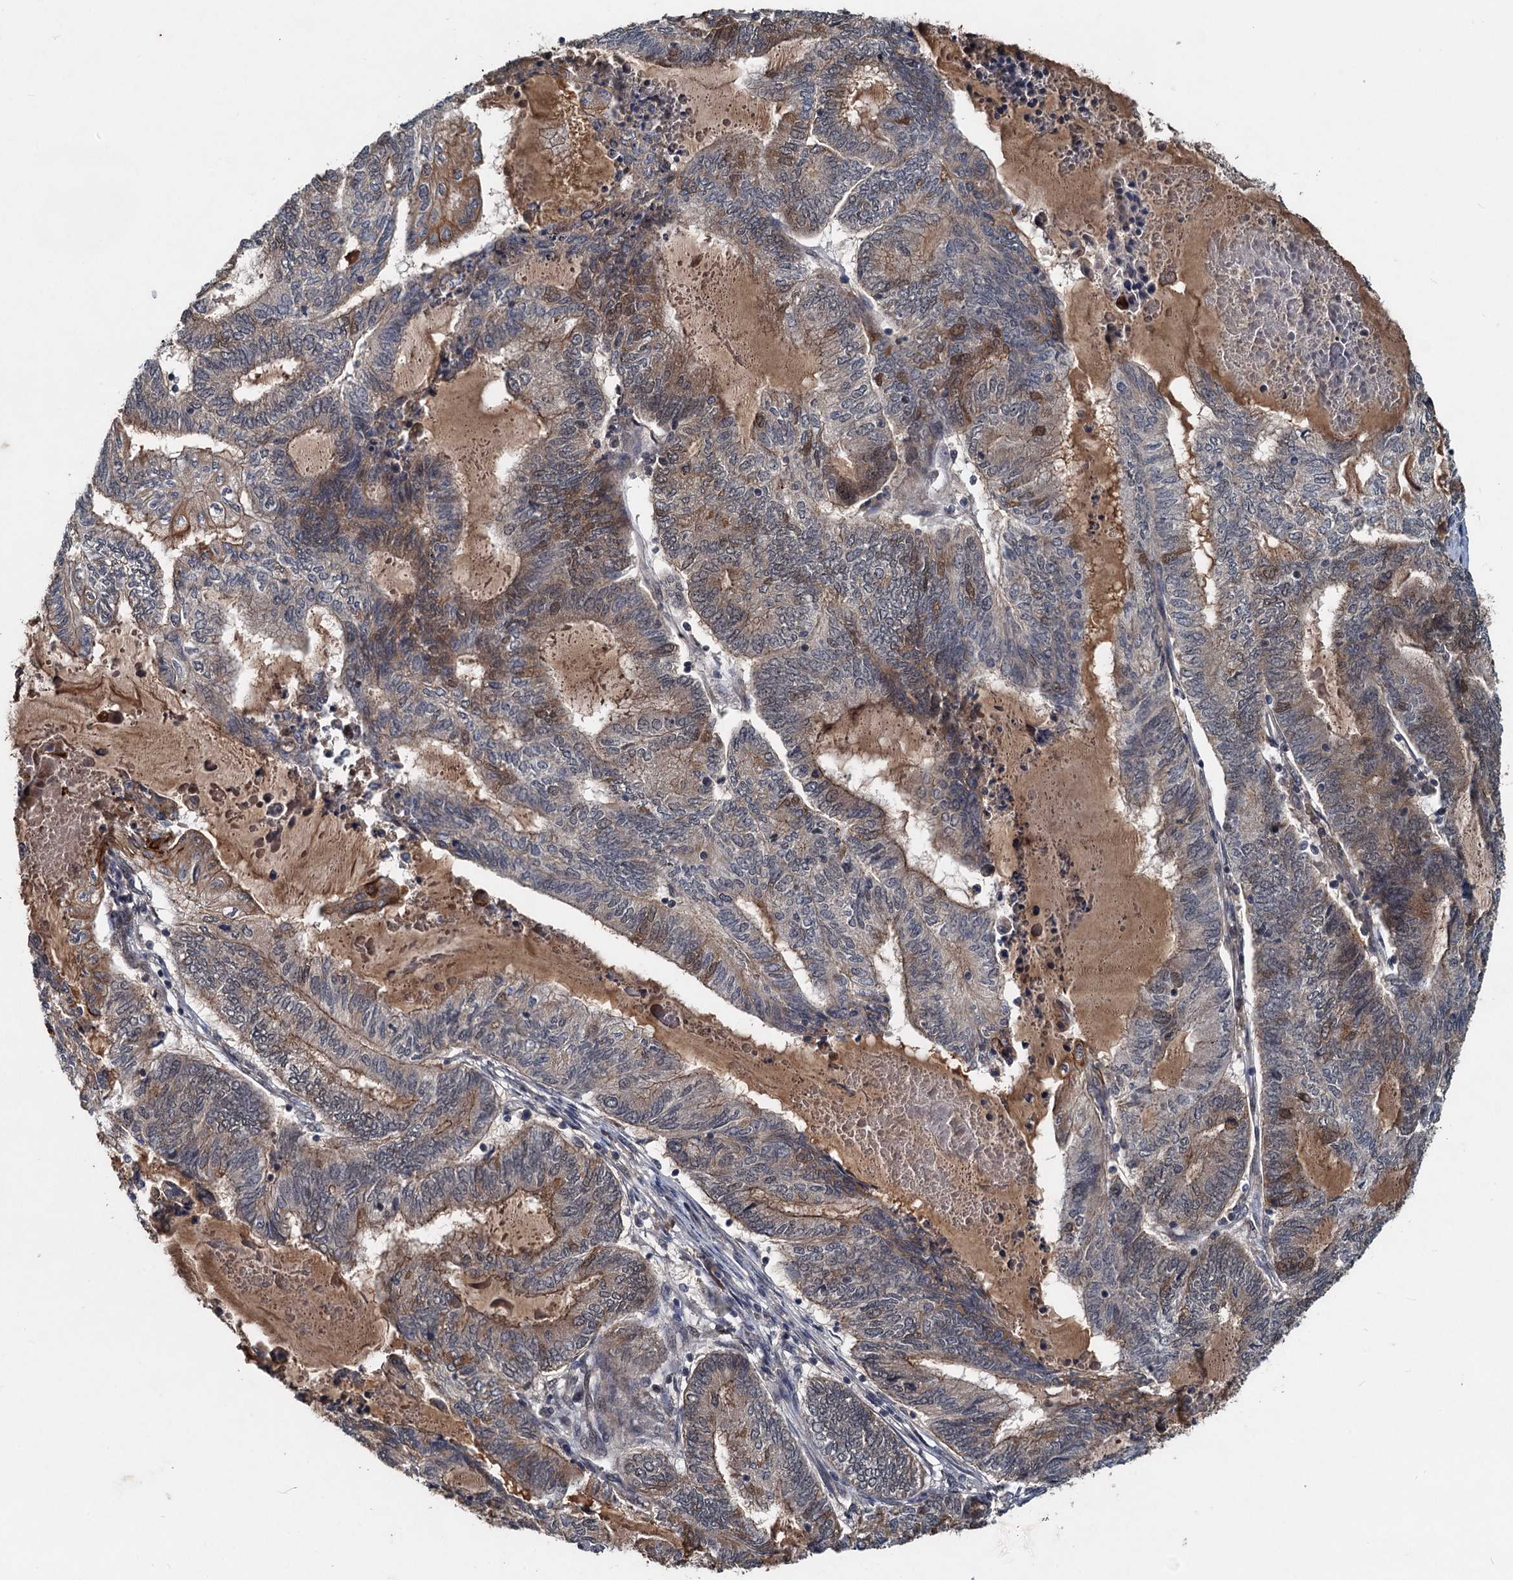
{"staining": {"intensity": "weak", "quantity": "25%-75%", "location": "cytoplasmic/membranous,nuclear"}, "tissue": "endometrial cancer", "cell_type": "Tumor cells", "image_type": "cancer", "snomed": [{"axis": "morphology", "description": "Adenocarcinoma, NOS"}, {"axis": "topography", "description": "Uterus"}, {"axis": "topography", "description": "Endometrium"}], "caption": "The image demonstrates staining of endometrial cancer, revealing weak cytoplasmic/membranous and nuclear protein expression (brown color) within tumor cells. Nuclei are stained in blue.", "gene": "RITA1", "patient": {"sex": "female", "age": 70}}